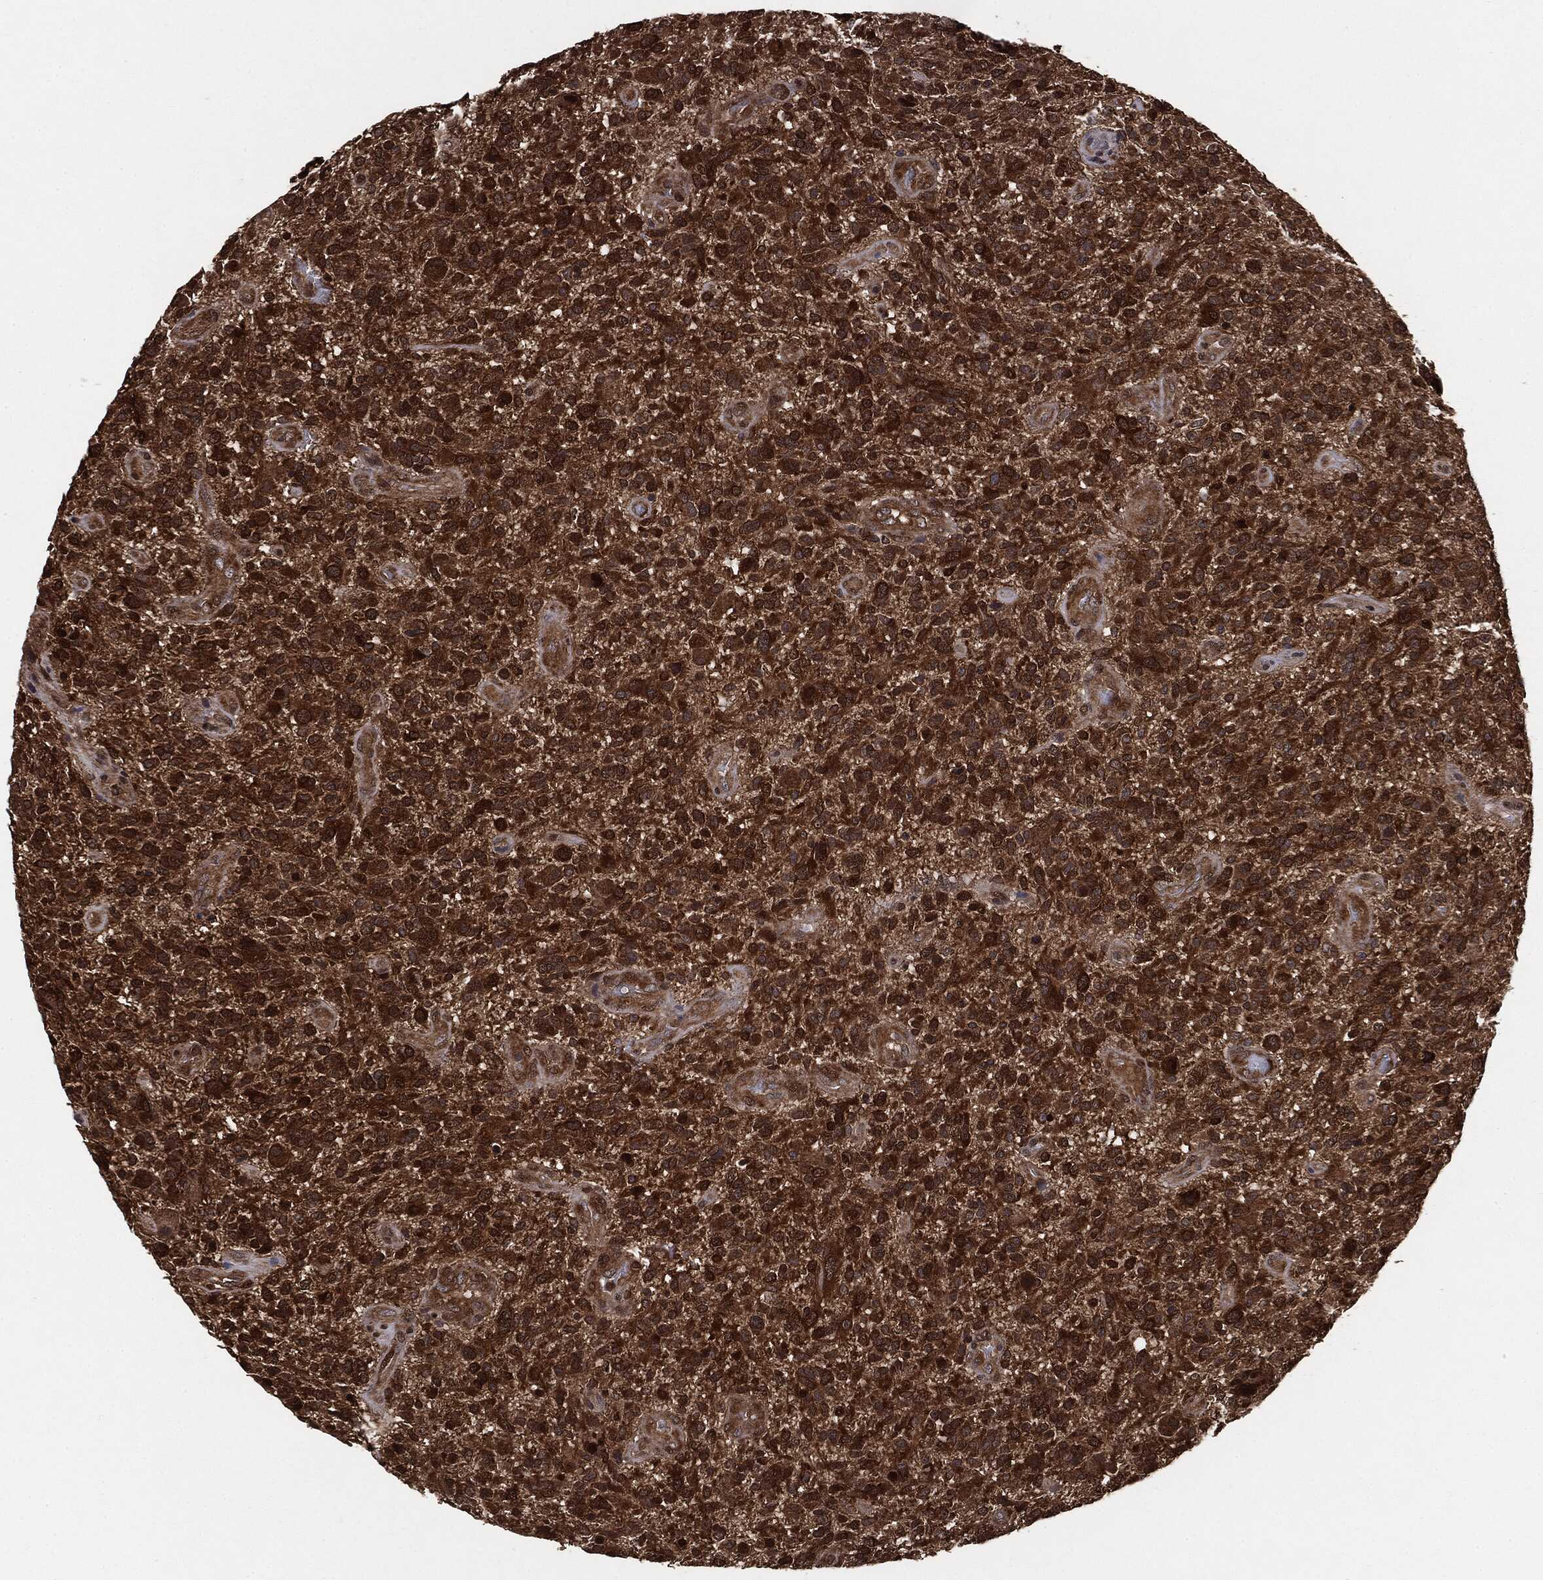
{"staining": {"intensity": "strong", "quantity": ">75%", "location": "cytoplasmic/membranous"}, "tissue": "glioma", "cell_type": "Tumor cells", "image_type": "cancer", "snomed": [{"axis": "morphology", "description": "Glioma, malignant, High grade"}, {"axis": "topography", "description": "Brain"}], "caption": "Immunohistochemistry (IHC) of human glioma reveals high levels of strong cytoplasmic/membranous positivity in approximately >75% of tumor cells.", "gene": "NME1", "patient": {"sex": "male", "age": 47}}